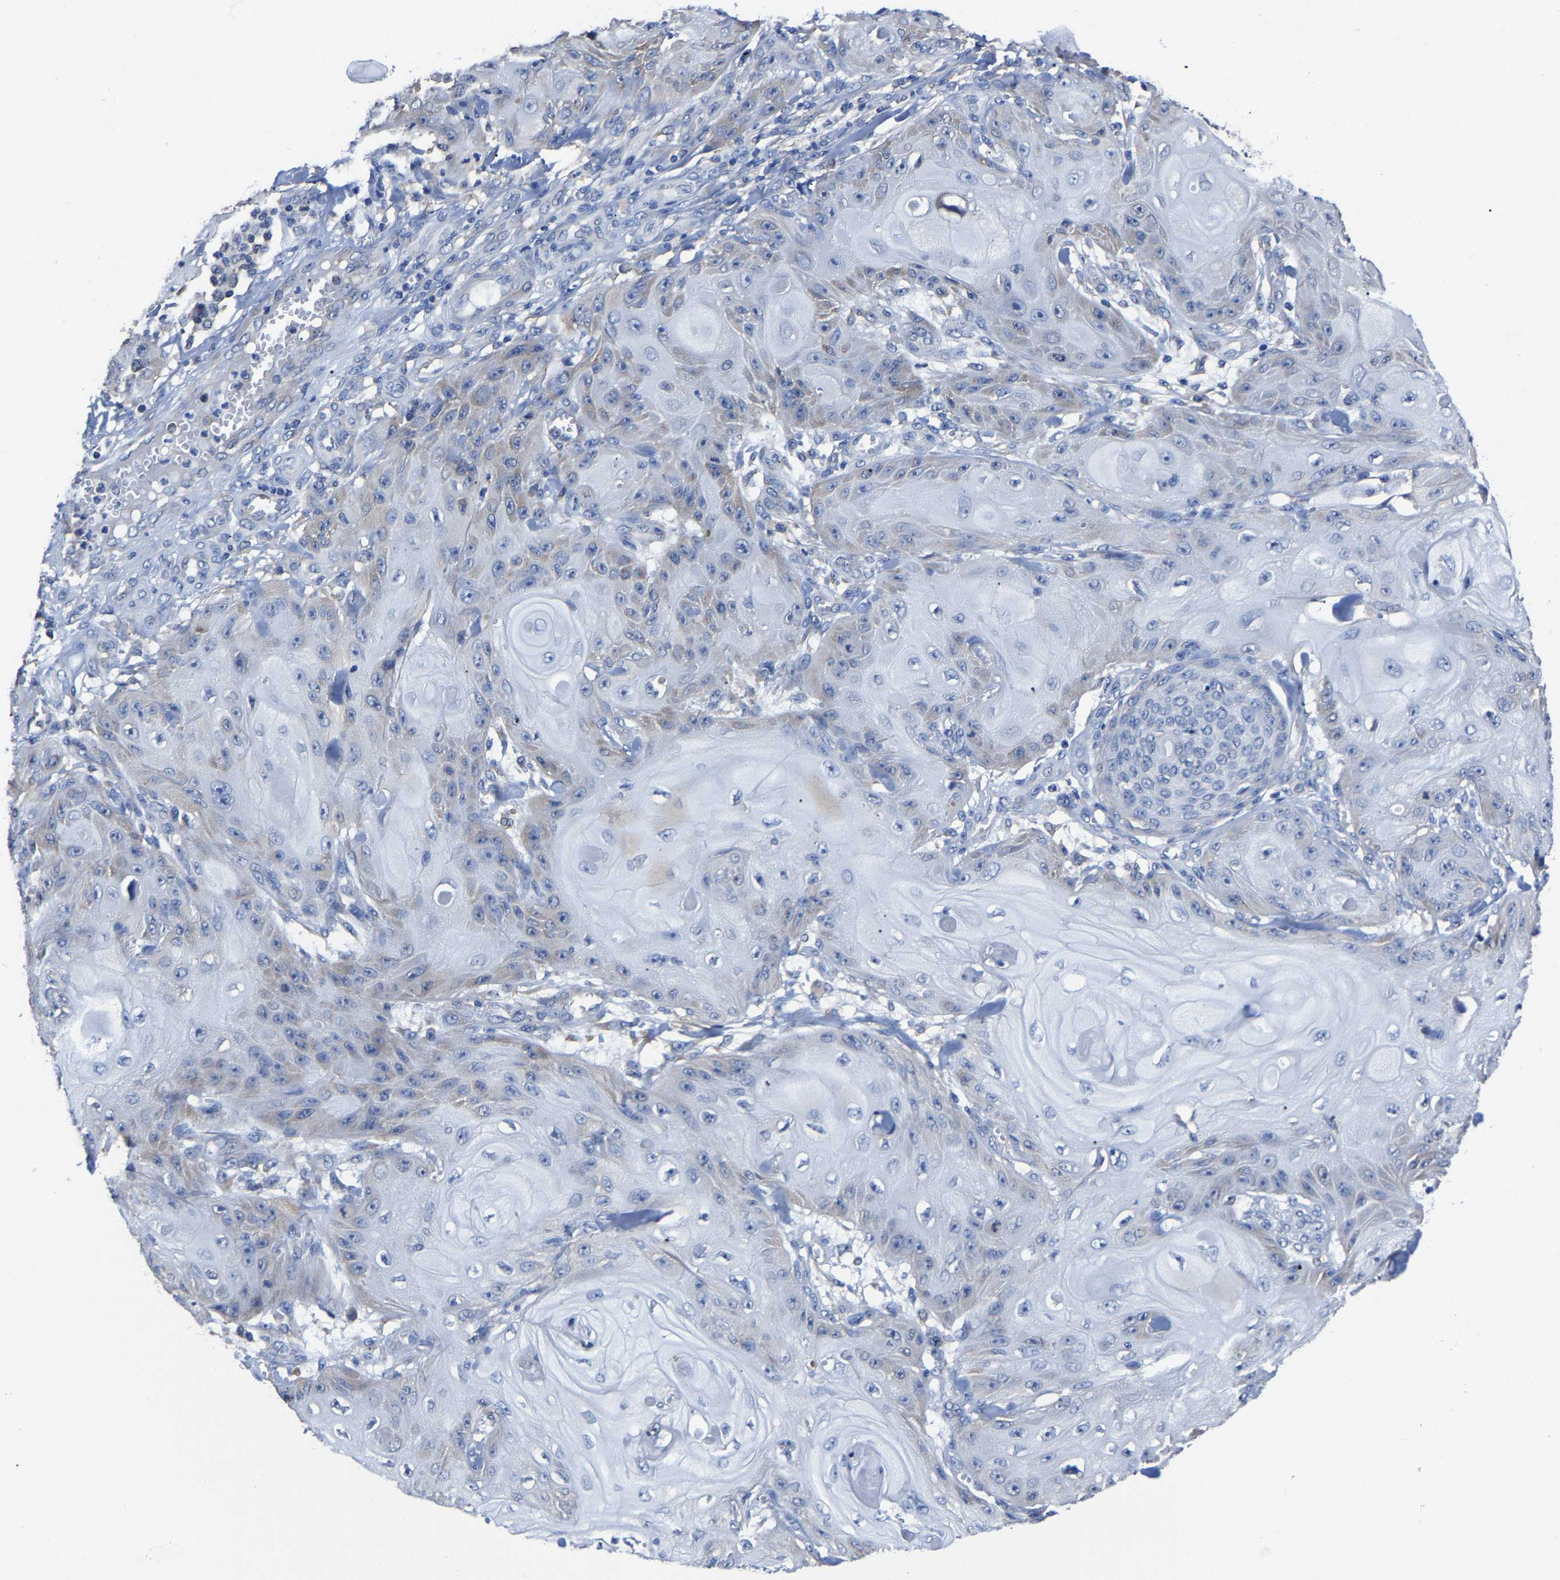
{"staining": {"intensity": "negative", "quantity": "none", "location": "none"}, "tissue": "skin cancer", "cell_type": "Tumor cells", "image_type": "cancer", "snomed": [{"axis": "morphology", "description": "Squamous cell carcinoma, NOS"}, {"axis": "topography", "description": "Skin"}], "caption": "Immunohistochemical staining of skin cancer shows no significant positivity in tumor cells. (DAB immunohistochemistry (IHC) with hematoxylin counter stain).", "gene": "SRPK2", "patient": {"sex": "male", "age": 74}}